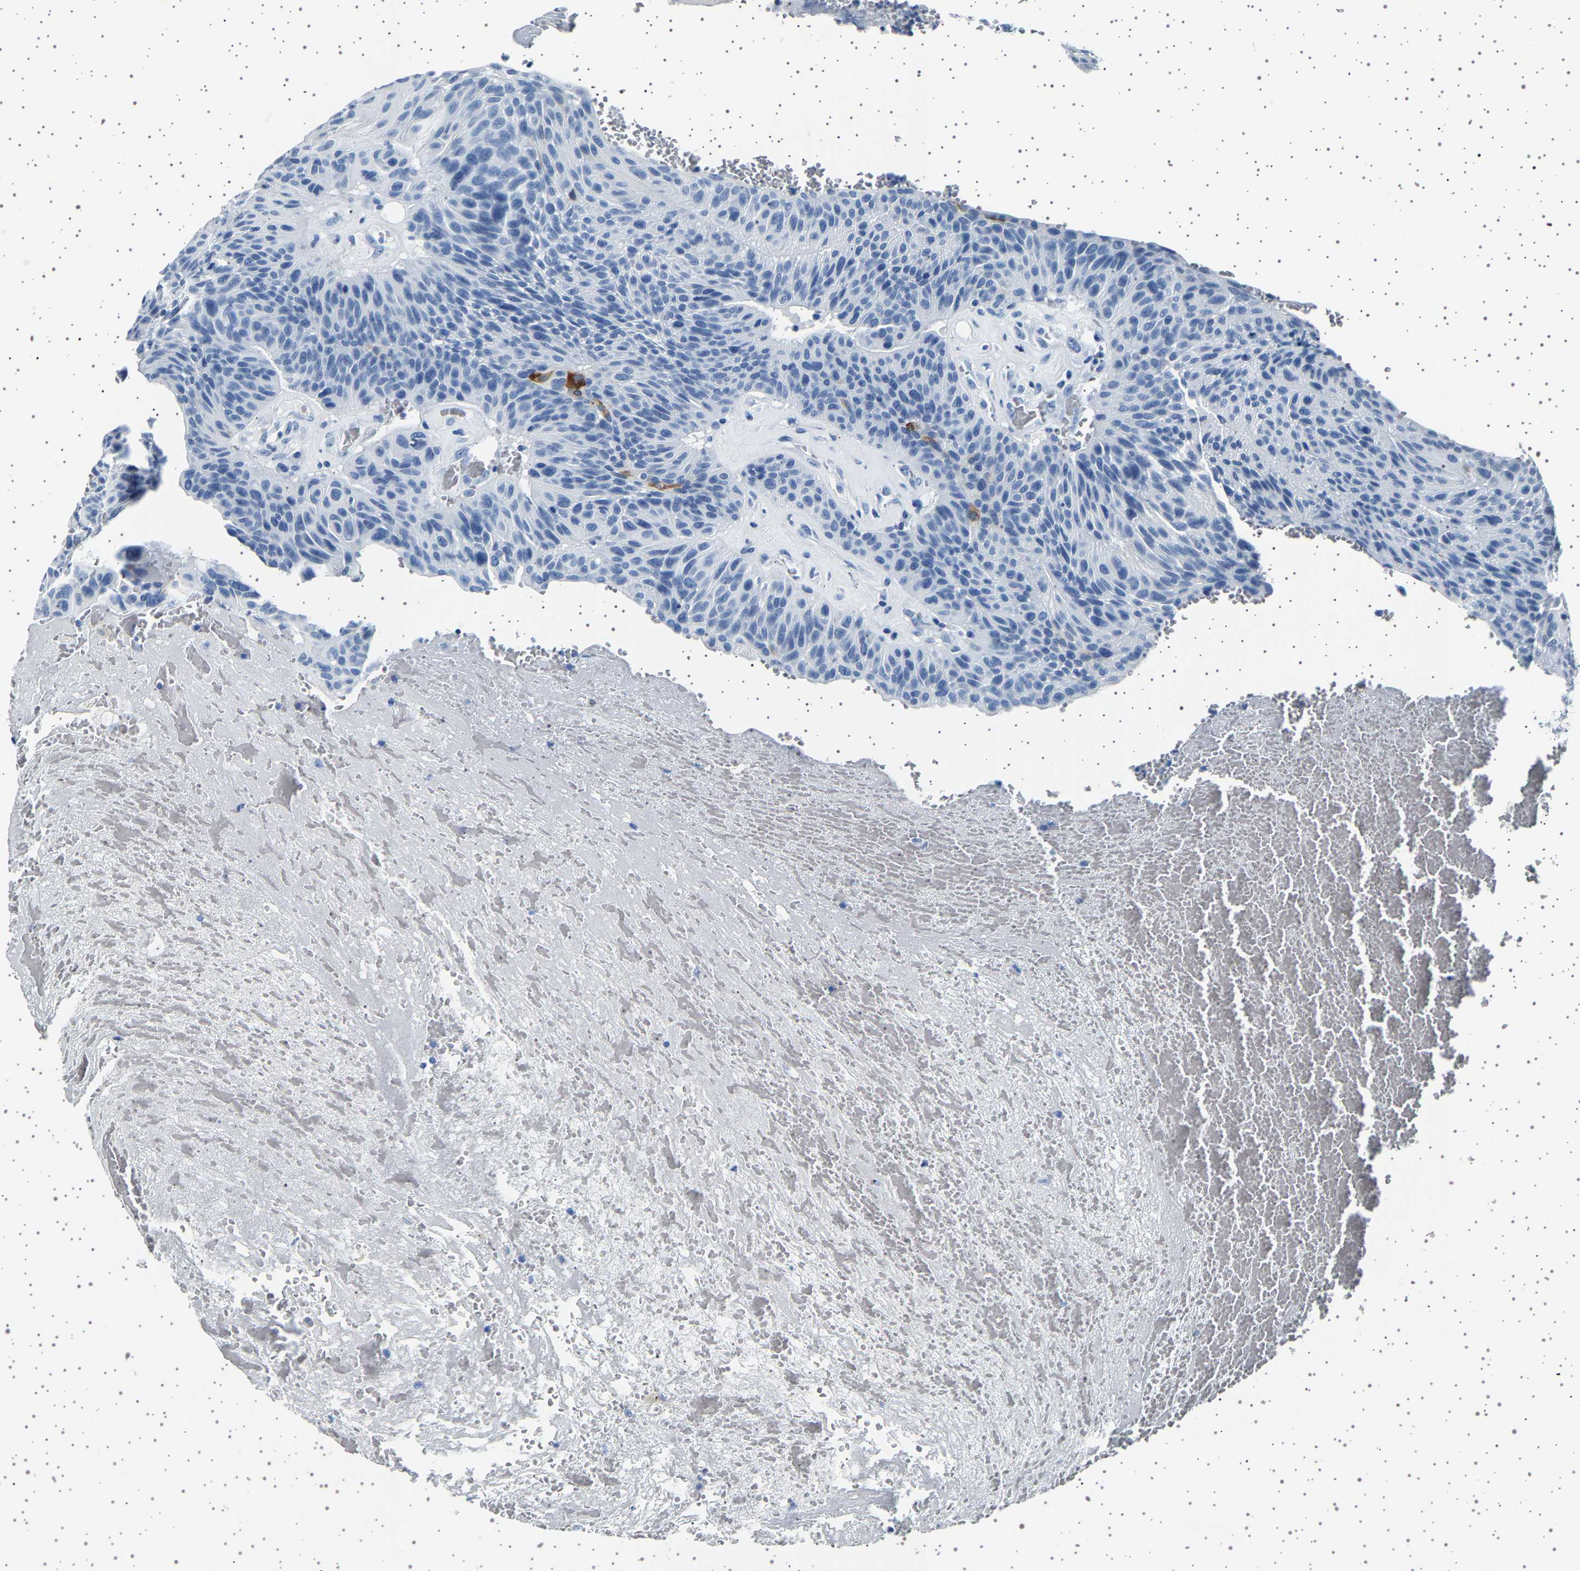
{"staining": {"intensity": "negative", "quantity": "none", "location": "none"}, "tissue": "urothelial cancer", "cell_type": "Tumor cells", "image_type": "cancer", "snomed": [{"axis": "morphology", "description": "Urothelial carcinoma, High grade"}, {"axis": "topography", "description": "Urinary bladder"}], "caption": "DAB immunohistochemical staining of high-grade urothelial carcinoma exhibits no significant expression in tumor cells.", "gene": "TFF3", "patient": {"sex": "male", "age": 66}}